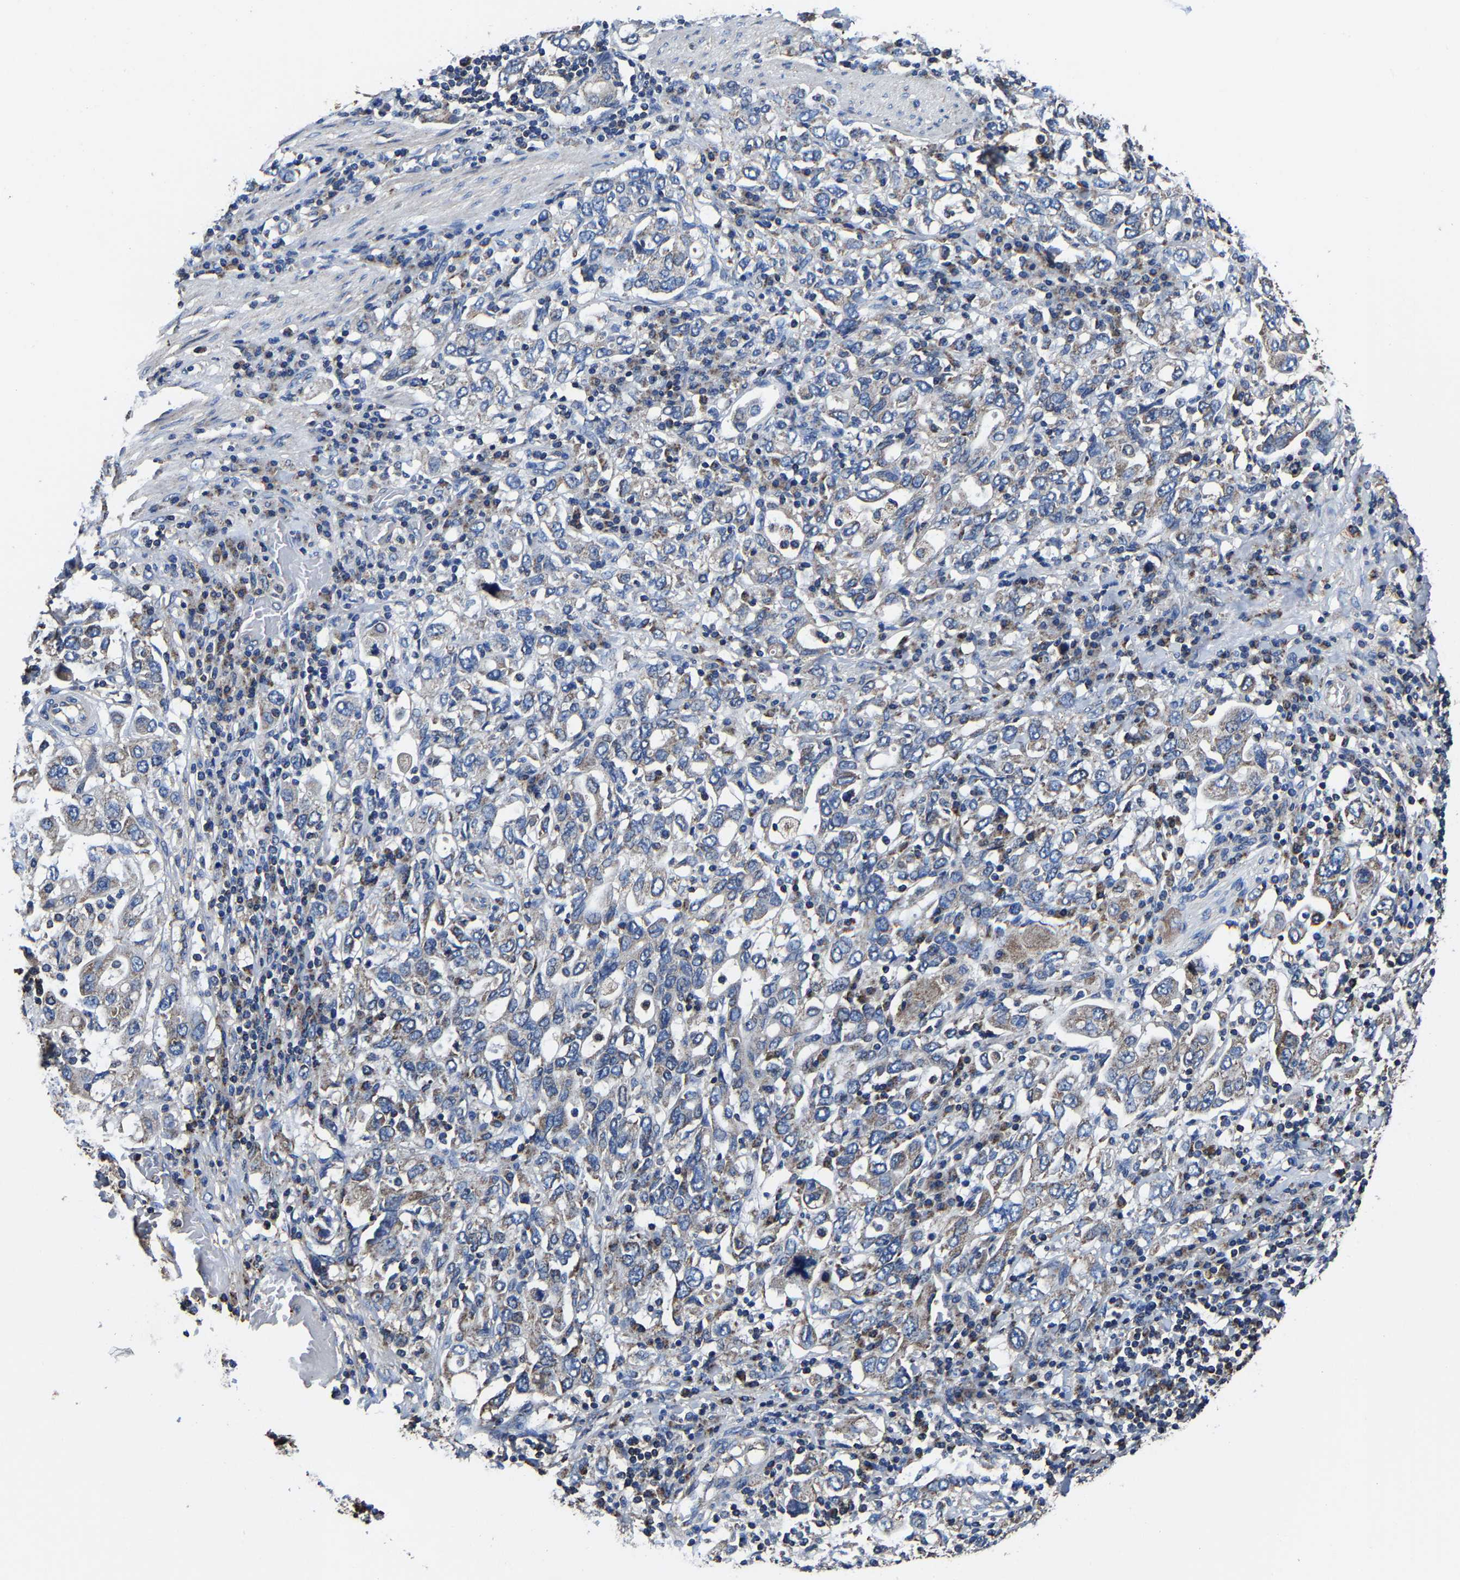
{"staining": {"intensity": "weak", "quantity": "<25%", "location": "cytoplasmic/membranous"}, "tissue": "stomach cancer", "cell_type": "Tumor cells", "image_type": "cancer", "snomed": [{"axis": "morphology", "description": "Adenocarcinoma, NOS"}, {"axis": "topography", "description": "Stomach, upper"}], "caption": "A high-resolution image shows immunohistochemistry (IHC) staining of adenocarcinoma (stomach), which reveals no significant positivity in tumor cells. Nuclei are stained in blue.", "gene": "ZCCHC7", "patient": {"sex": "male", "age": 62}}